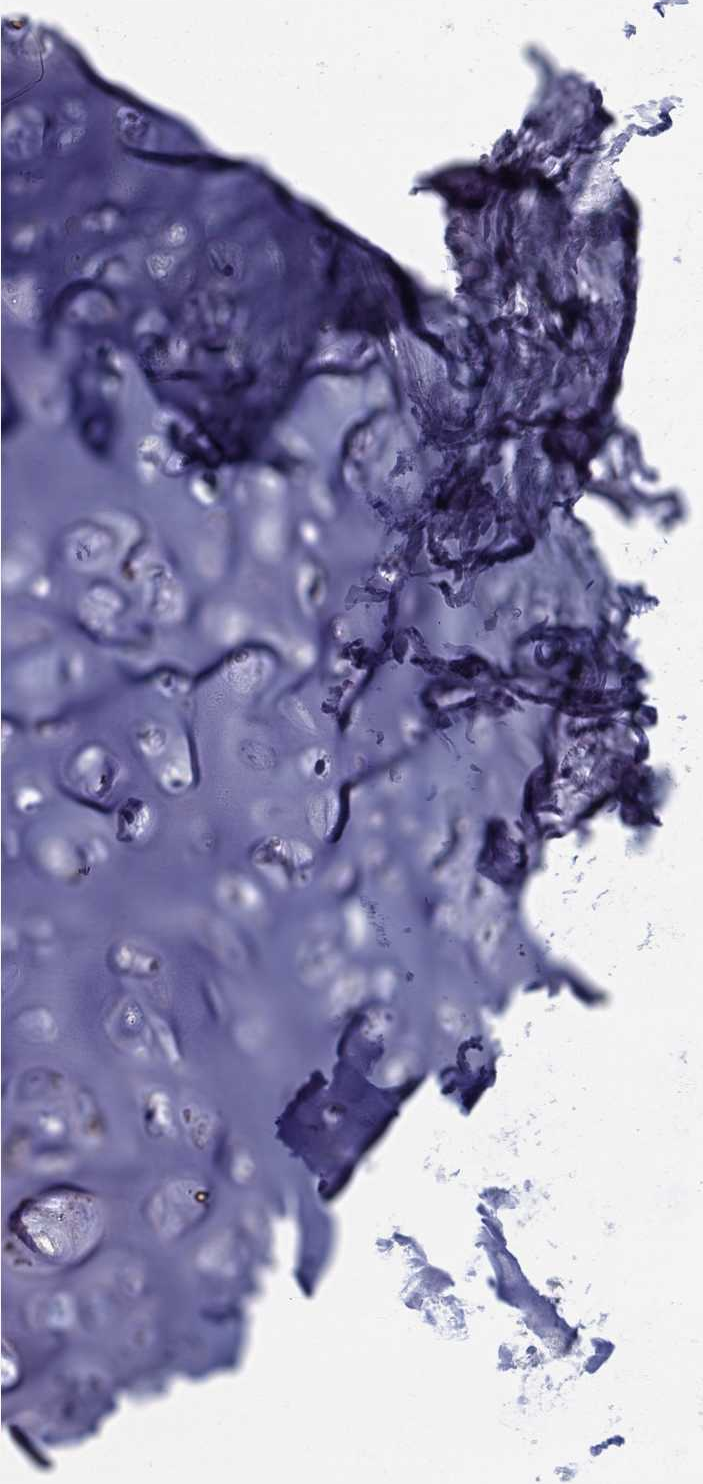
{"staining": {"intensity": "negative", "quantity": "none", "location": "none"}, "tissue": "soft tissue", "cell_type": "Chondrocytes", "image_type": "normal", "snomed": [{"axis": "morphology", "description": "Normal tissue, NOS"}, {"axis": "topography", "description": "Cartilage tissue"}], "caption": "An immunohistochemistry image of normal soft tissue is shown. There is no staining in chondrocytes of soft tissue.", "gene": "EPX", "patient": {"sex": "male", "age": 62}}